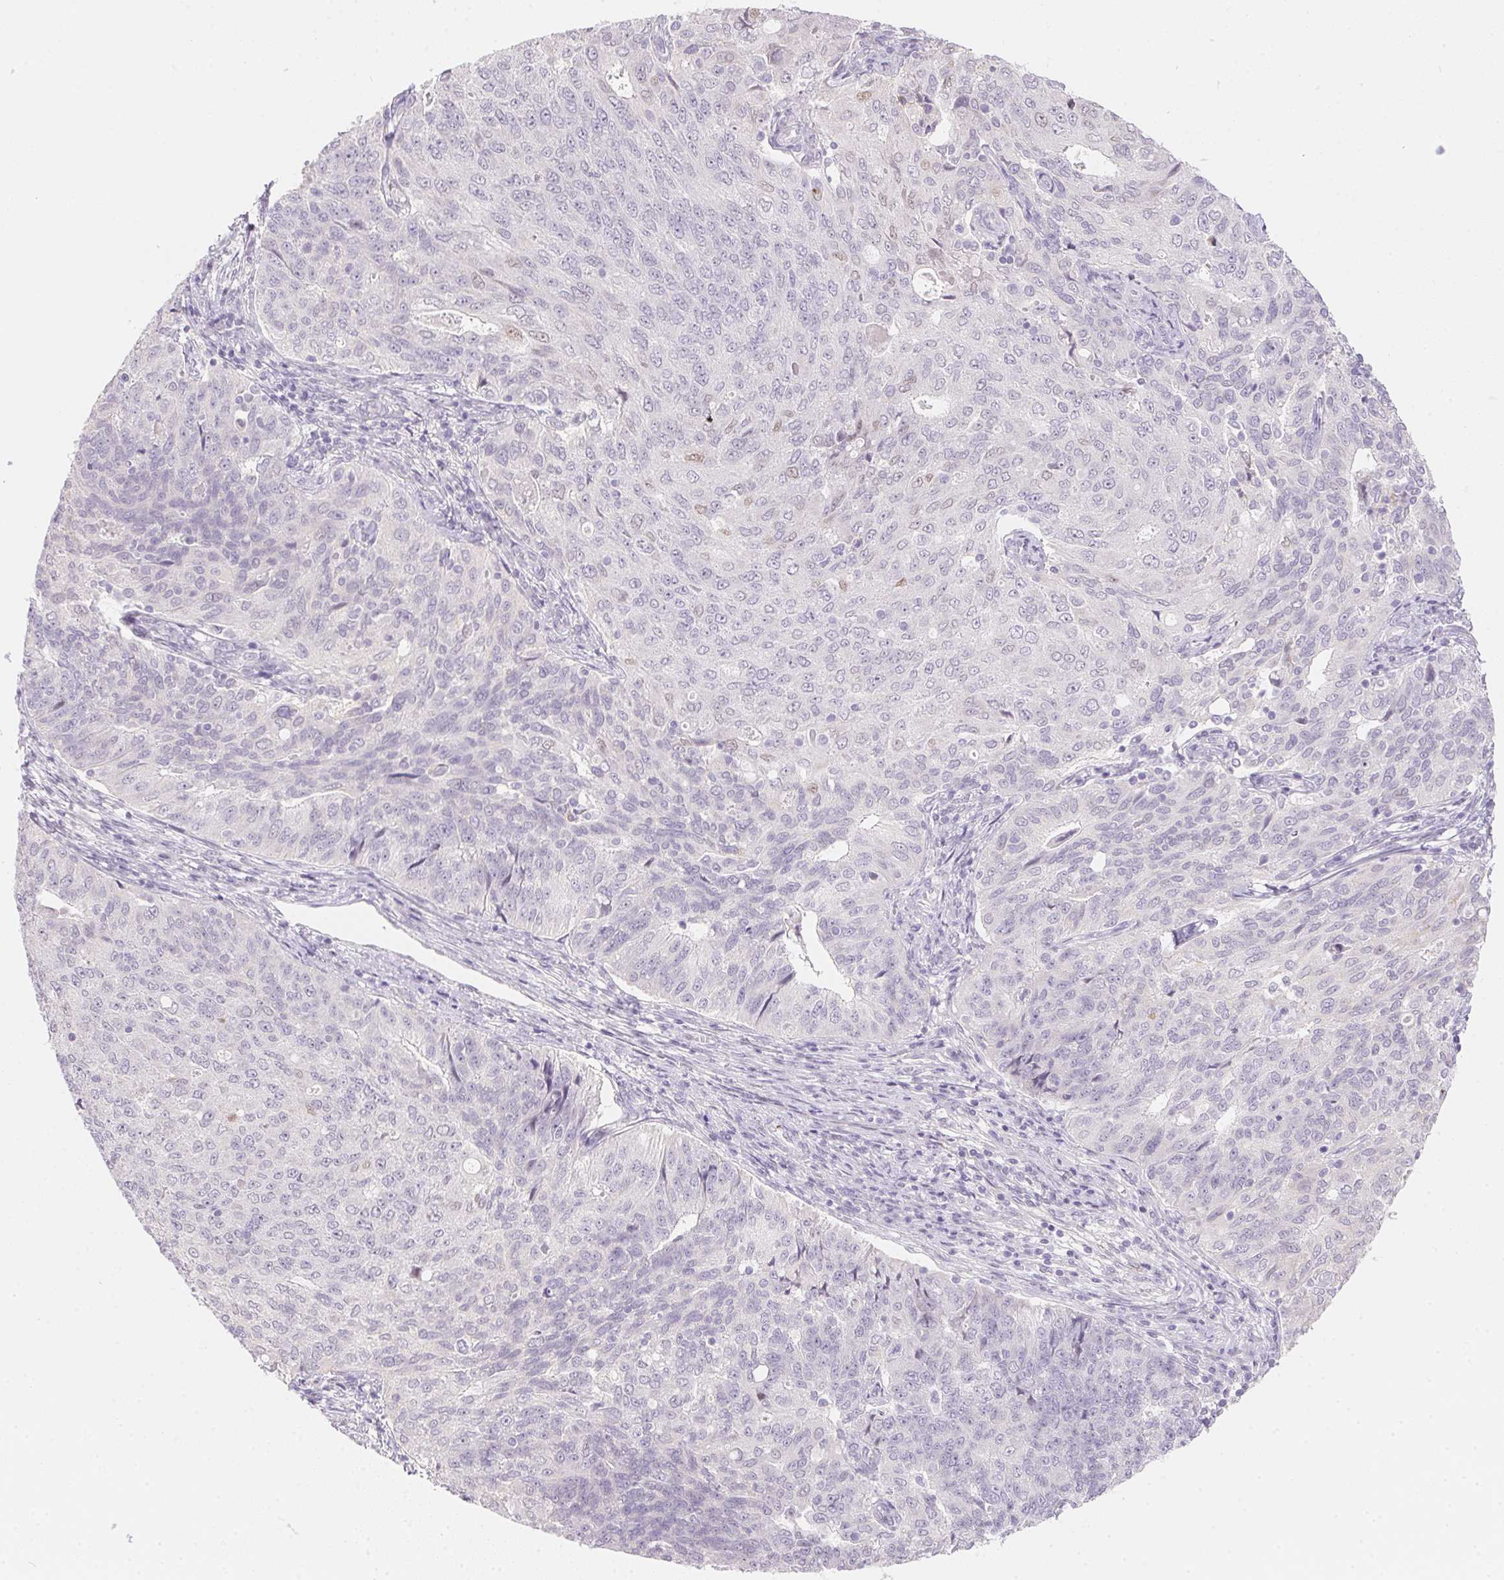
{"staining": {"intensity": "negative", "quantity": "none", "location": "none"}, "tissue": "endometrial cancer", "cell_type": "Tumor cells", "image_type": "cancer", "snomed": [{"axis": "morphology", "description": "Adenocarcinoma, NOS"}, {"axis": "topography", "description": "Endometrium"}], "caption": "Immunohistochemical staining of human adenocarcinoma (endometrial) reveals no significant staining in tumor cells.", "gene": "MORC1", "patient": {"sex": "female", "age": 43}}